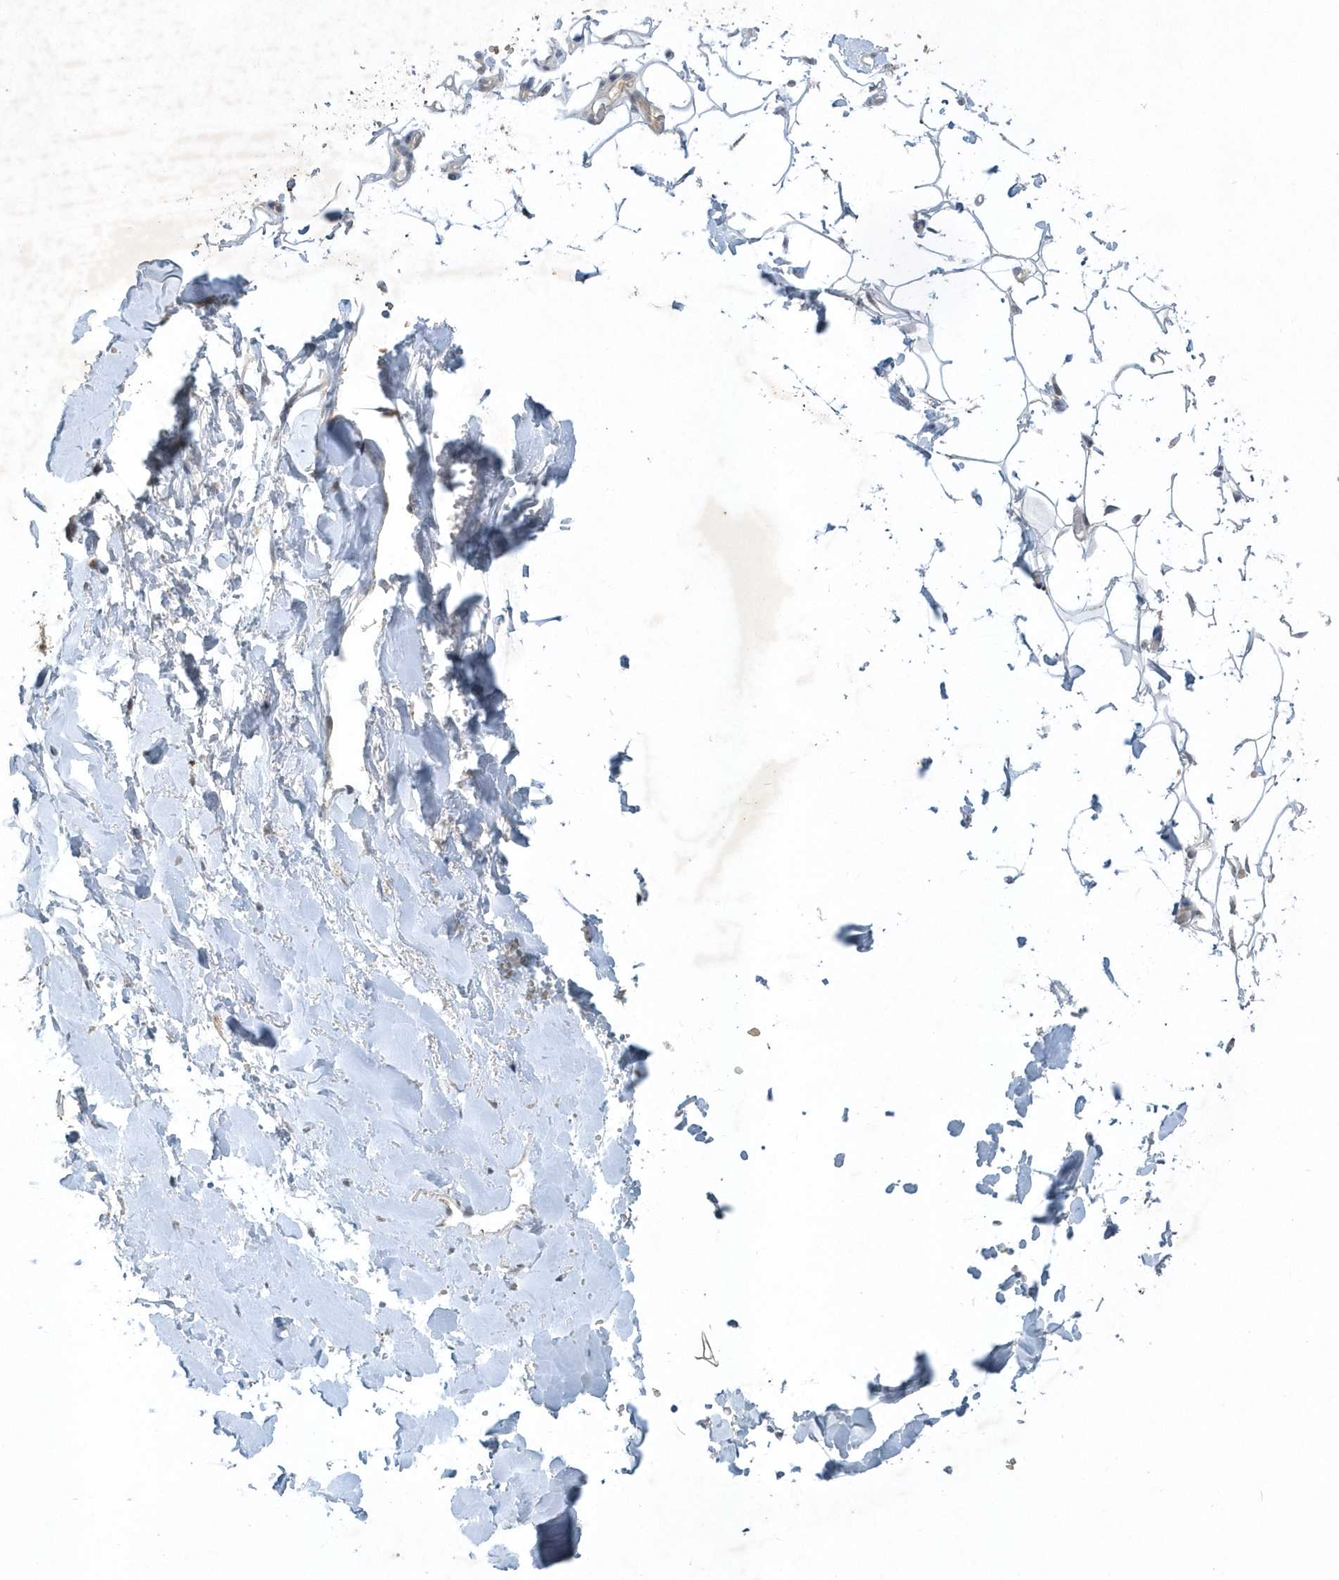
{"staining": {"intensity": "negative", "quantity": "none", "location": "none"}, "tissue": "adipose tissue", "cell_type": "Adipocytes", "image_type": "normal", "snomed": [{"axis": "morphology", "description": "Normal tissue, NOS"}, {"axis": "topography", "description": "Breast"}], "caption": "A micrograph of adipose tissue stained for a protein exhibits no brown staining in adipocytes.", "gene": "THG1L", "patient": {"sex": "female", "age": 26}}